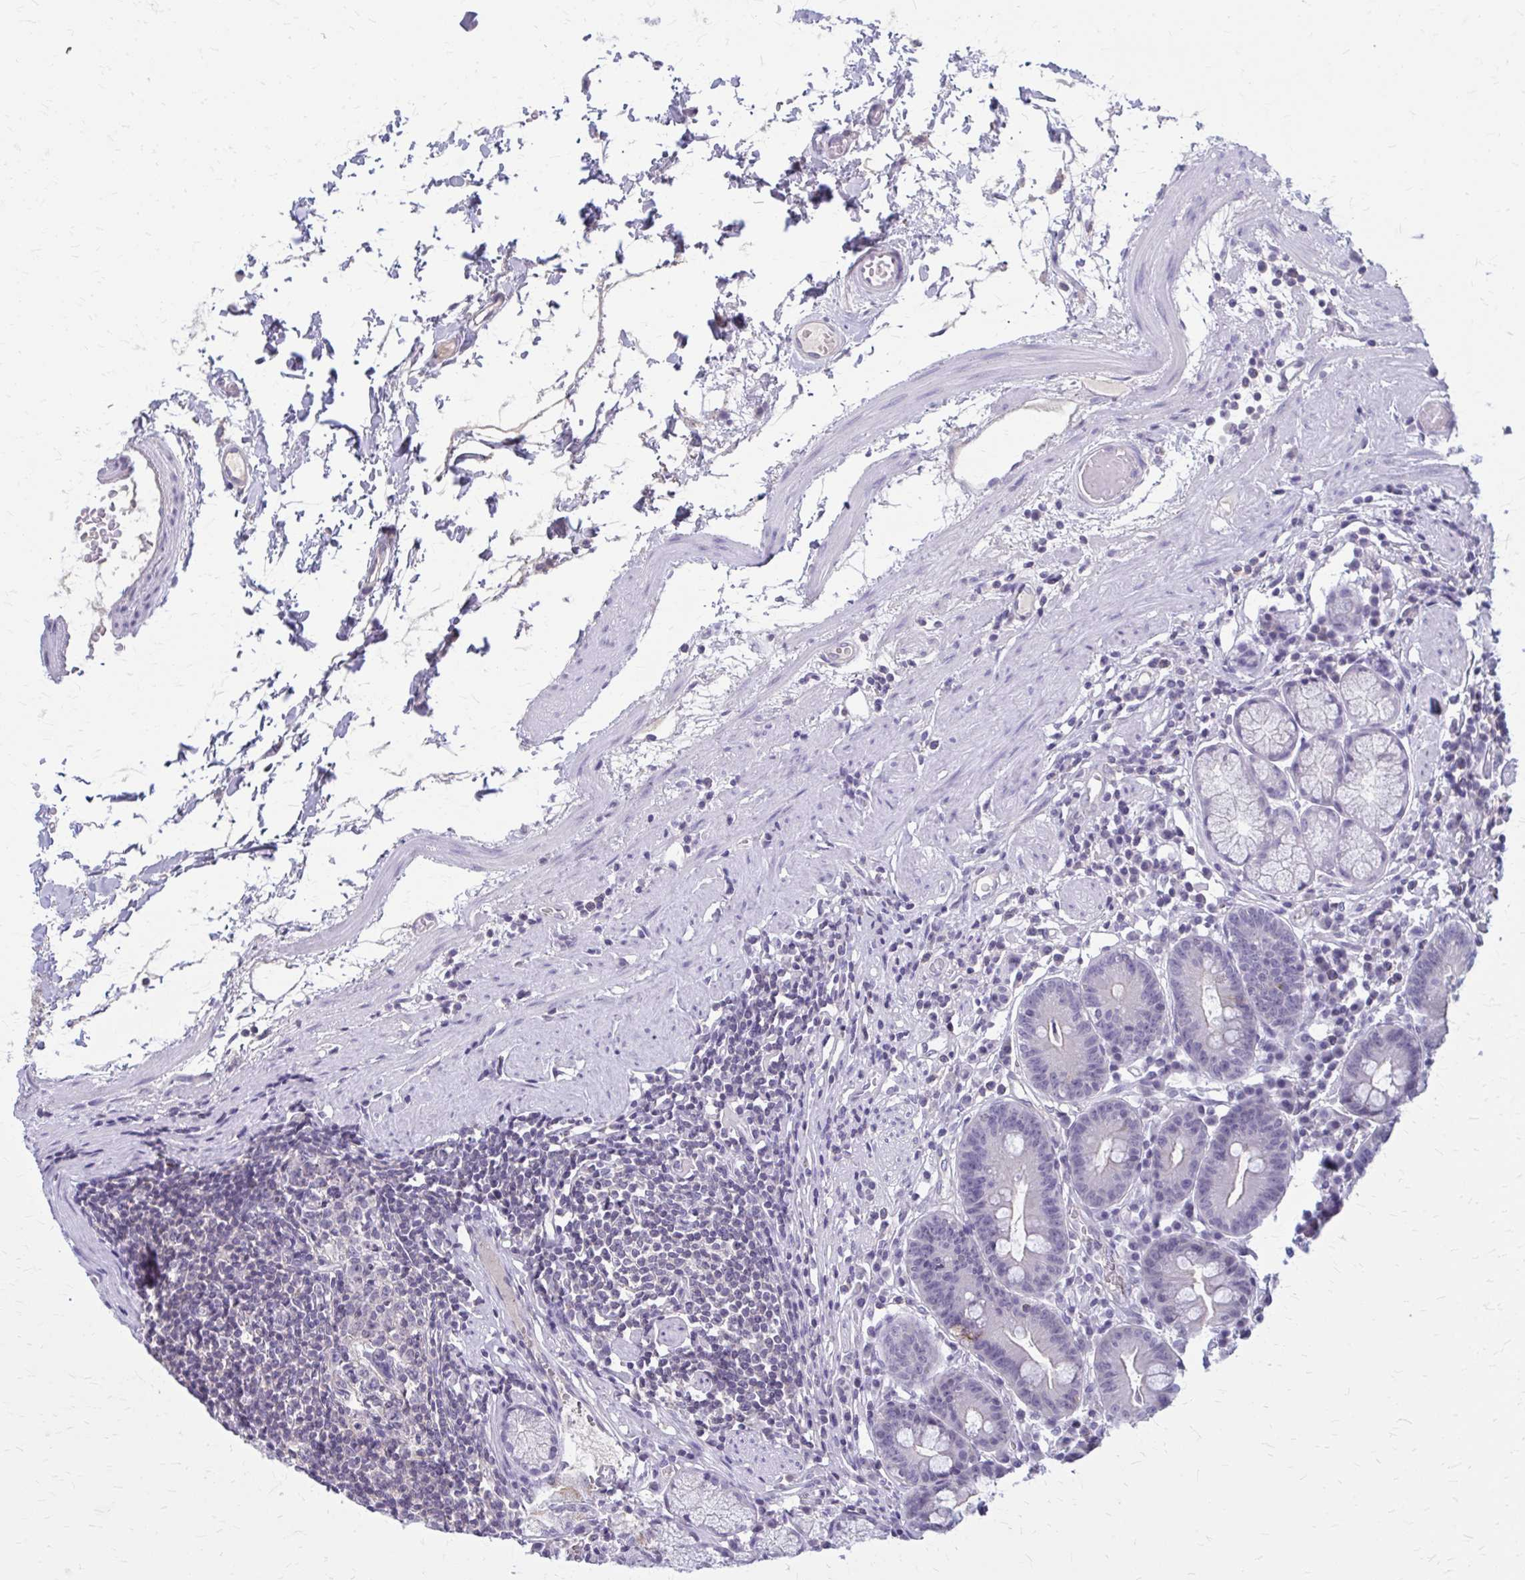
{"staining": {"intensity": "moderate", "quantity": "<25%", "location": "cytoplasmic/membranous"}, "tissue": "stomach", "cell_type": "Glandular cells", "image_type": "normal", "snomed": [{"axis": "morphology", "description": "Normal tissue, NOS"}, {"axis": "topography", "description": "Stomach"}], "caption": "A photomicrograph of stomach stained for a protein demonstrates moderate cytoplasmic/membranous brown staining in glandular cells. (IHC, brightfield microscopy, high magnification).", "gene": "OR4A47", "patient": {"sex": "male", "age": 55}}